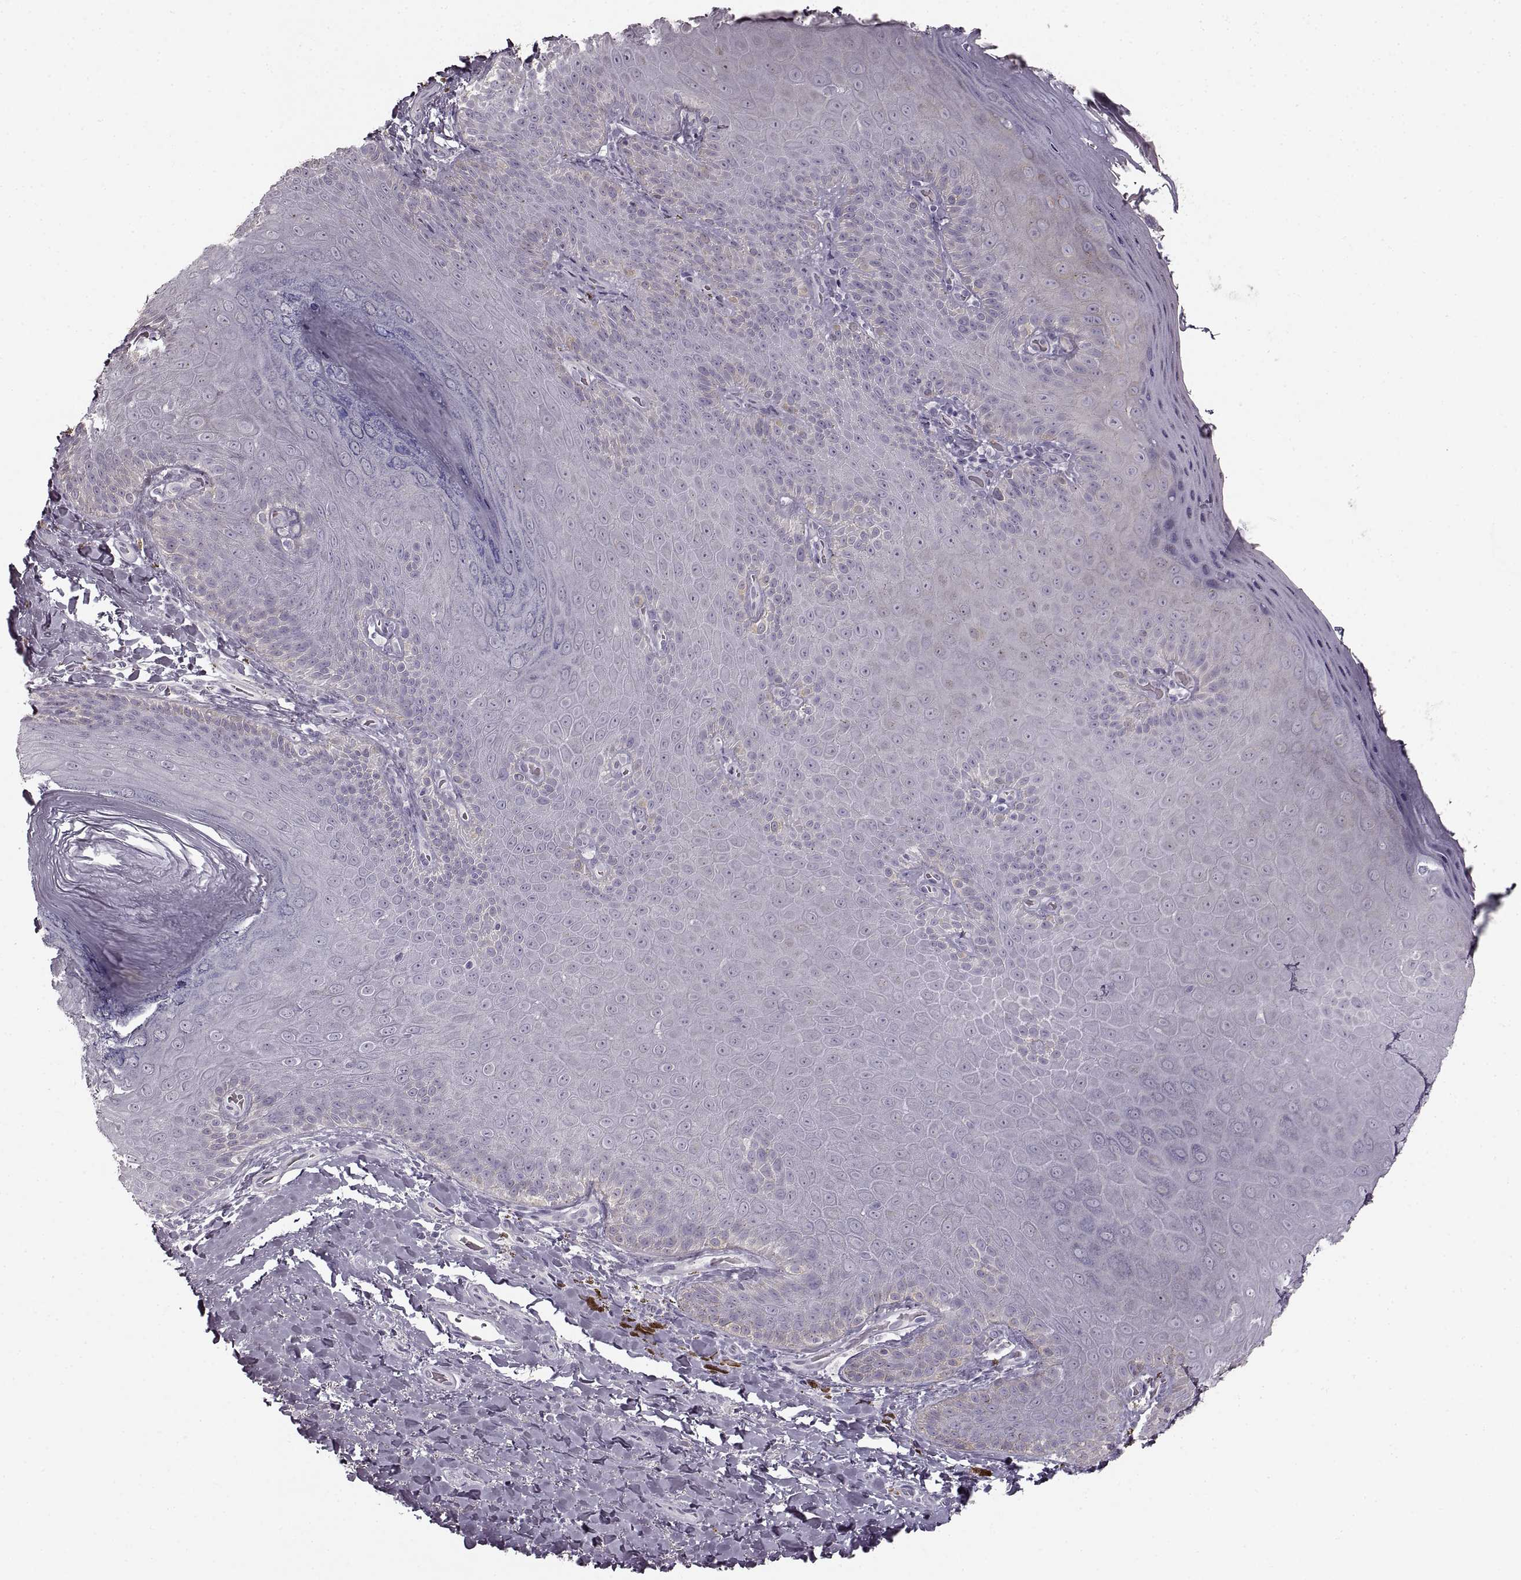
{"staining": {"intensity": "weak", "quantity": "<25%", "location": "cytoplasmic/membranous"}, "tissue": "skin", "cell_type": "Epidermal cells", "image_type": "normal", "snomed": [{"axis": "morphology", "description": "Normal tissue, NOS"}, {"axis": "topography", "description": "Anal"}], "caption": "This micrograph is of unremarkable skin stained with immunohistochemistry to label a protein in brown with the nuclei are counter-stained blue. There is no positivity in epidermal cells.", "gene": "CNTN1", "patient": {"sex": "male", "age": 53}}